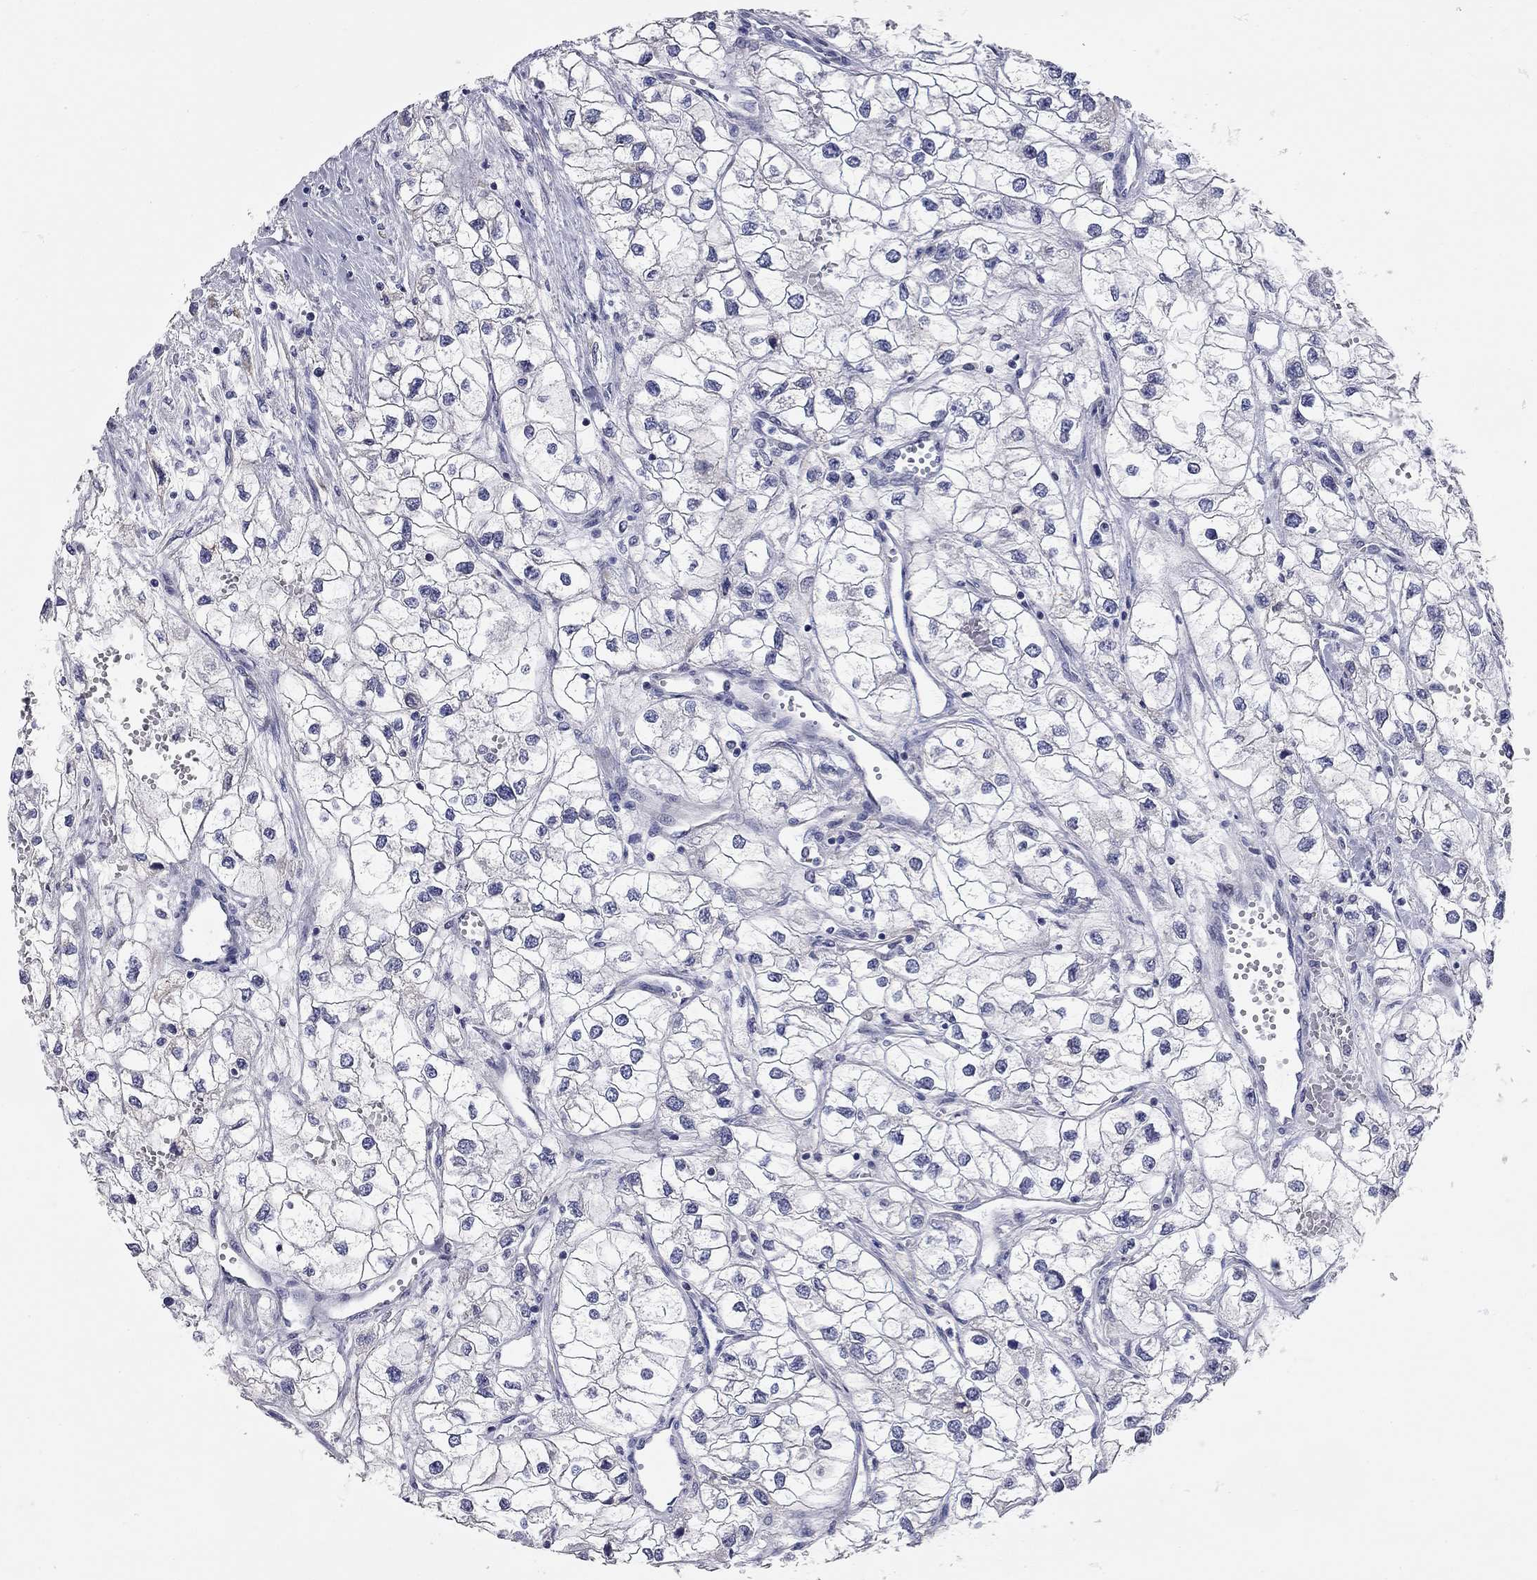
{"staining": {"intensity": "negative", "quantity": "none", "location": "none"}, "tissue": "renal cancer", "cell_type": "Tumor cells", "image_type": "cancer", "snomed": [{"axis": "morphology", "description": "Adenocarcinoma, NOS"}, {"axis": "topography", "description": "Kidney"}], "caption": "Tumor cells show no significant staining in renal cancer (adenocarcinoma).", "gene": "XAGE2", "patient": {"sex": "male", "age": 59}}